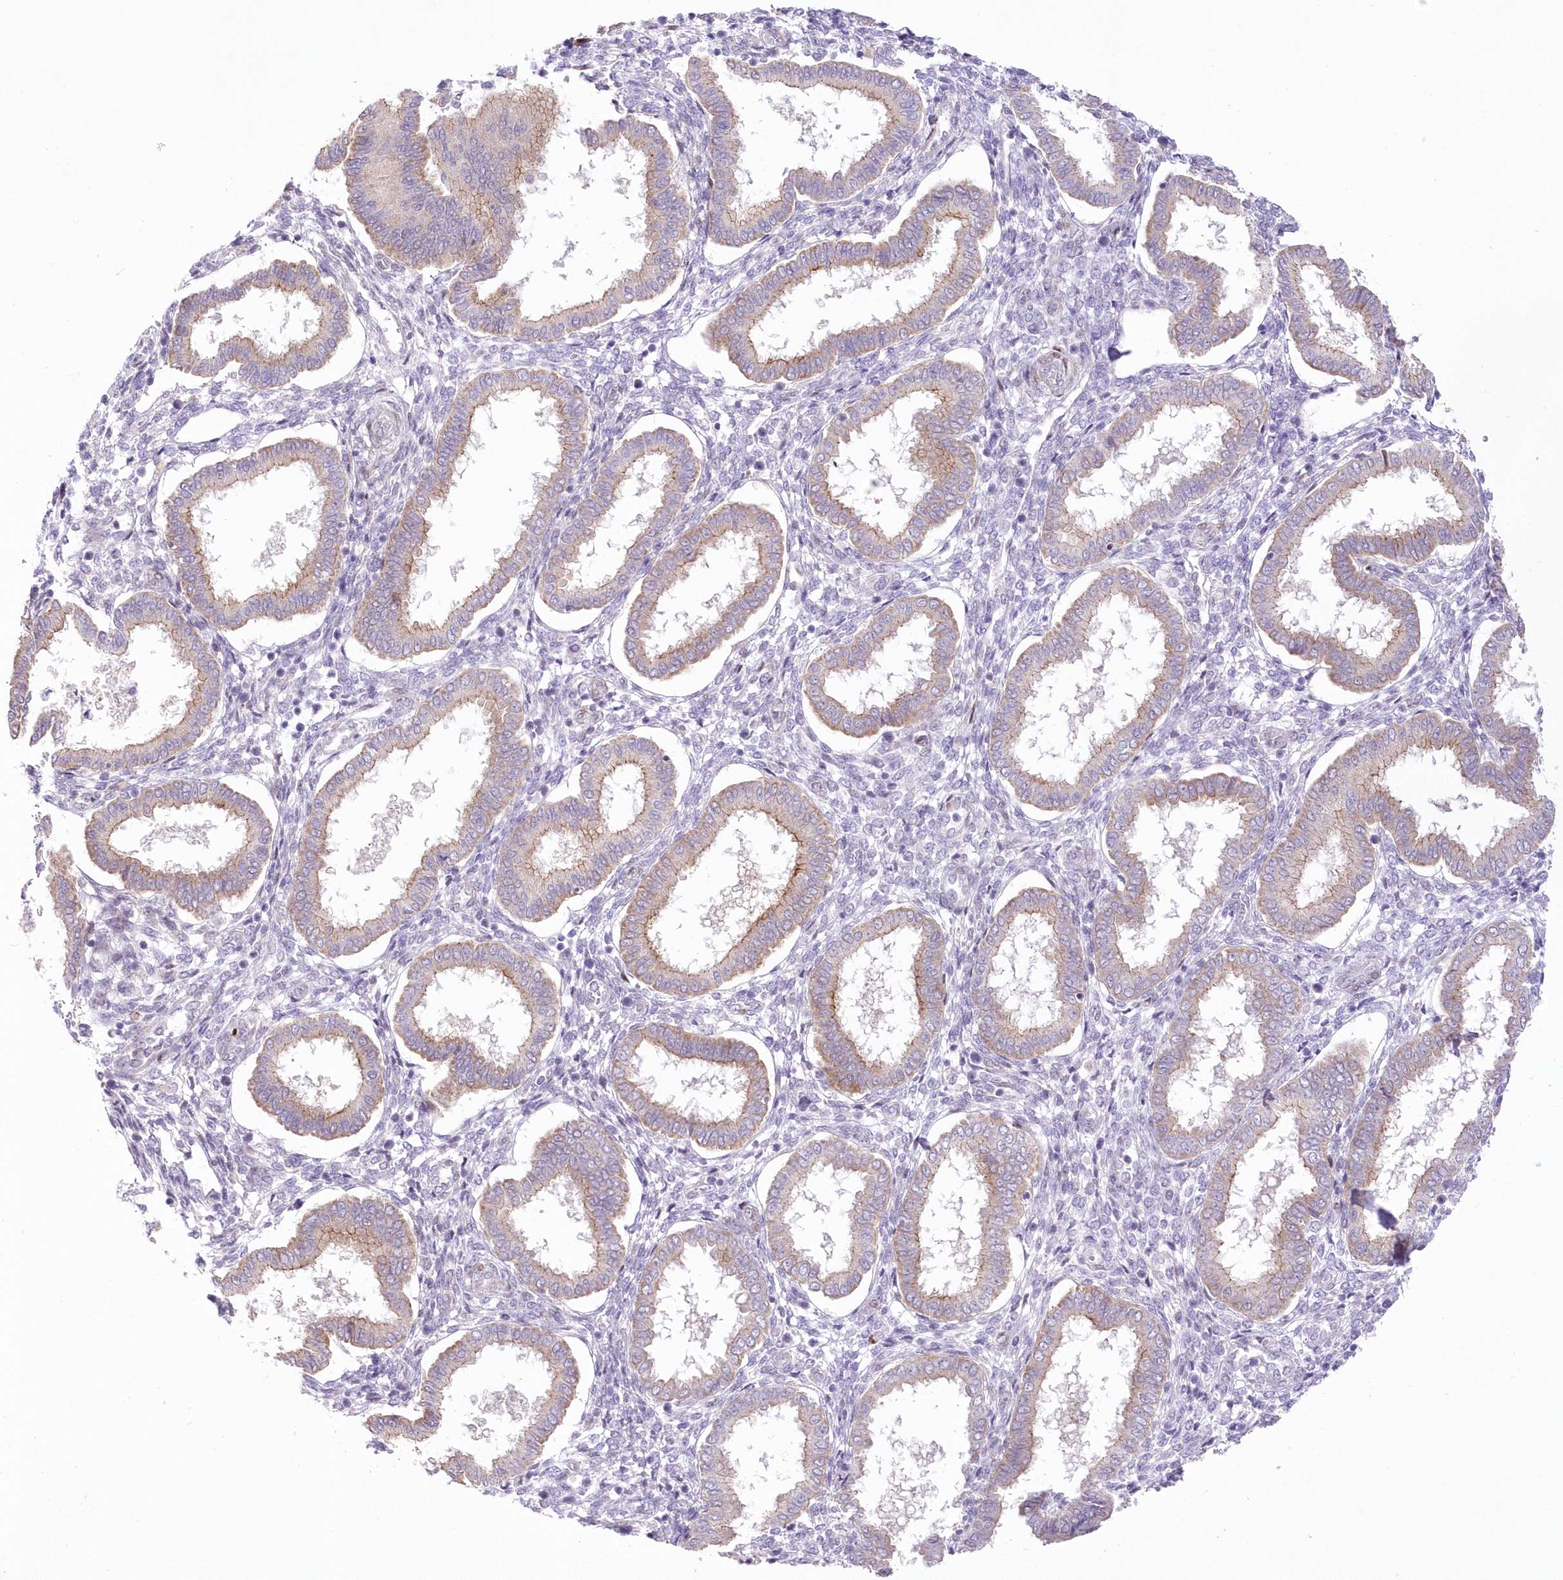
{"staining": {"intensity": "negative", "quantity": "none", "location": "none"}, "tissue": "endometrium", "cell_type": "Cells in endometrial stroma", "image_type": "normal", "snomed": [{"axis": "morphology", "description": "Normal tissue, NOS"}, {"axis": "topography", "description": "Endometrium"}], "caption": "Histopathology image shows no protein positivity in cells in endometrial stroma of unremarkable endometrium.", "gene": "FAM241B", "patient": {"sex": "female", "age": 24}}